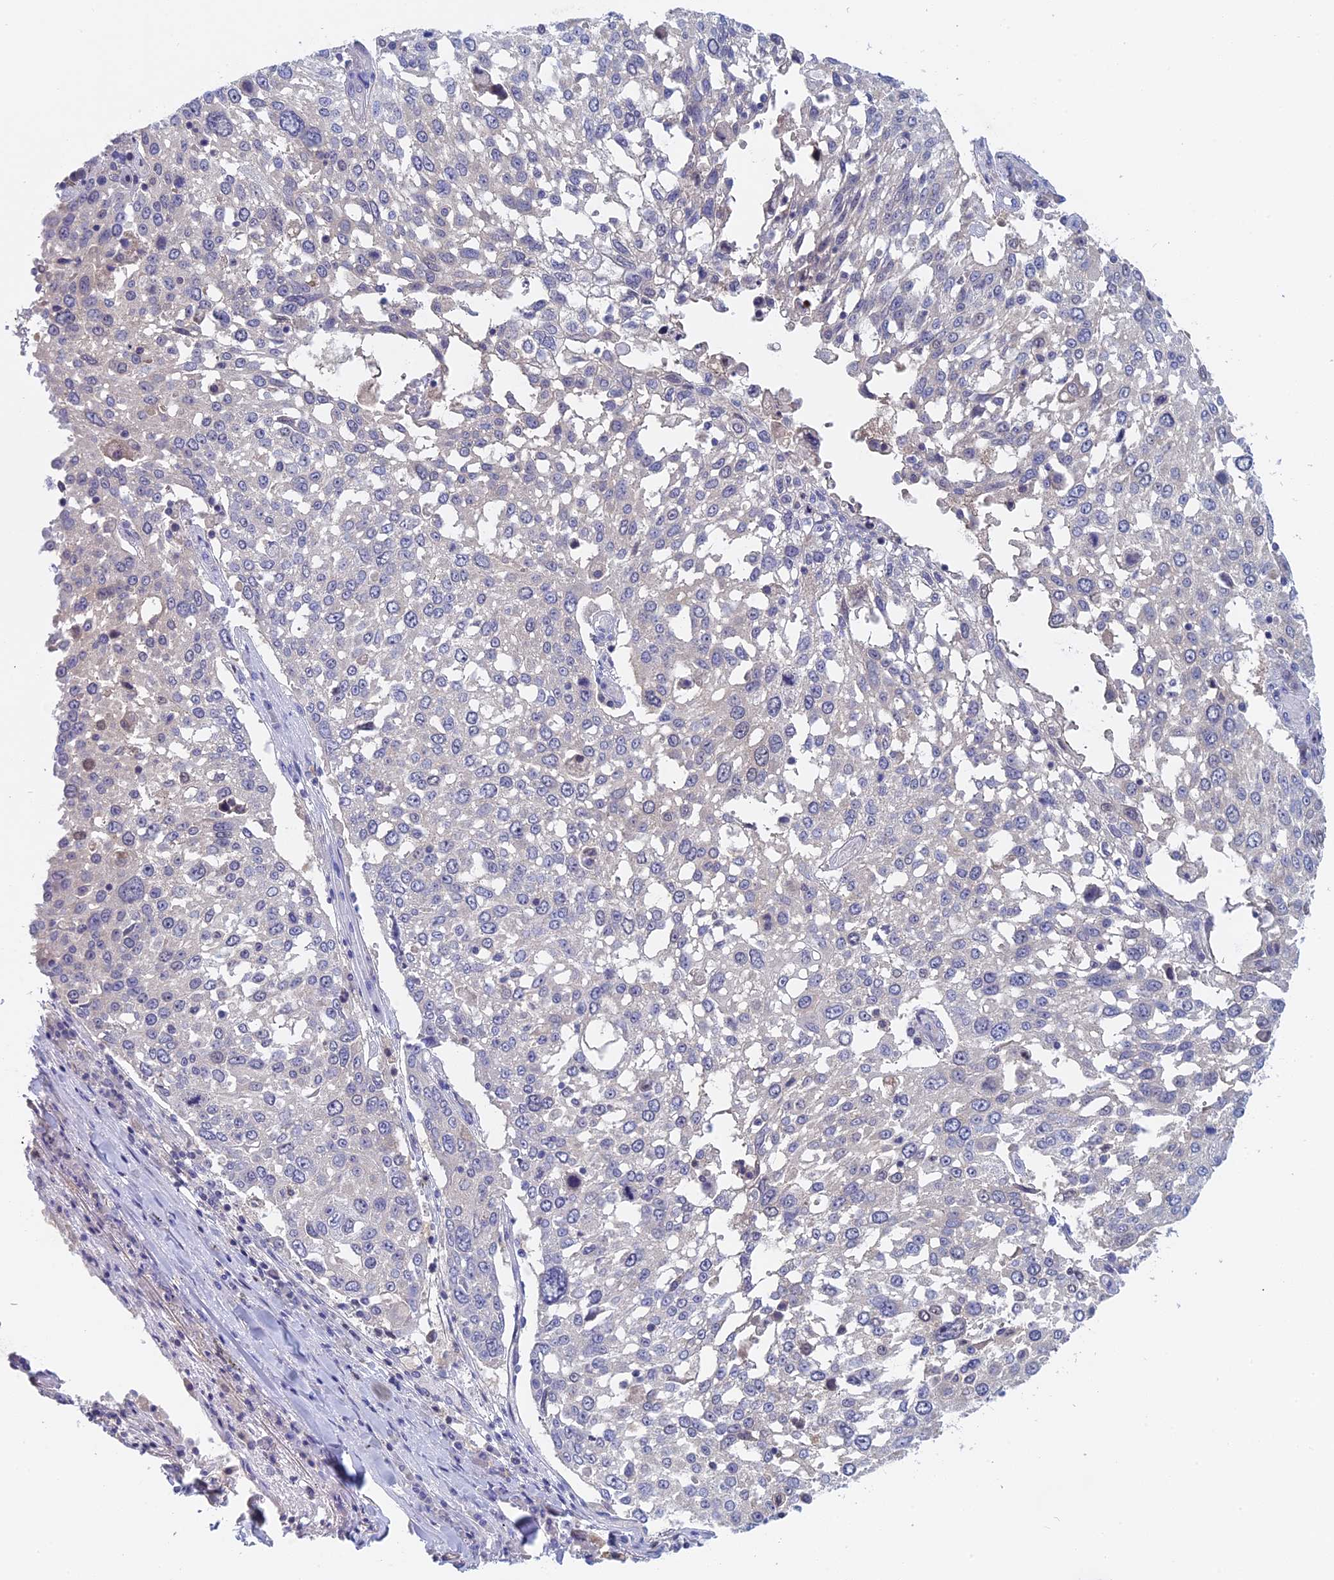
{"staining": {"intensity": "negative", "quantity": "none", "location": "none"}, "tissue": "lung cancer", "cell_type": "Tumor cells", "image_type": "cancer", "snomed": [{"axis": "morphology", "description": "Squamous cell carcinoma, NOS"}, {"axis": "topography", "description": "Lung"}], "caption": "High power microscopy histopathology image of an immunohistochemistry (IHC) histopathology image of lung cancer (squamous cell carcinoma), revealing no significant staining in tumor cells. (DAB (3,3'-diaminobenzidine) IHC, high magnification).", "gene": "ACP7", "patient": {"sex": "male", "age": 65}}